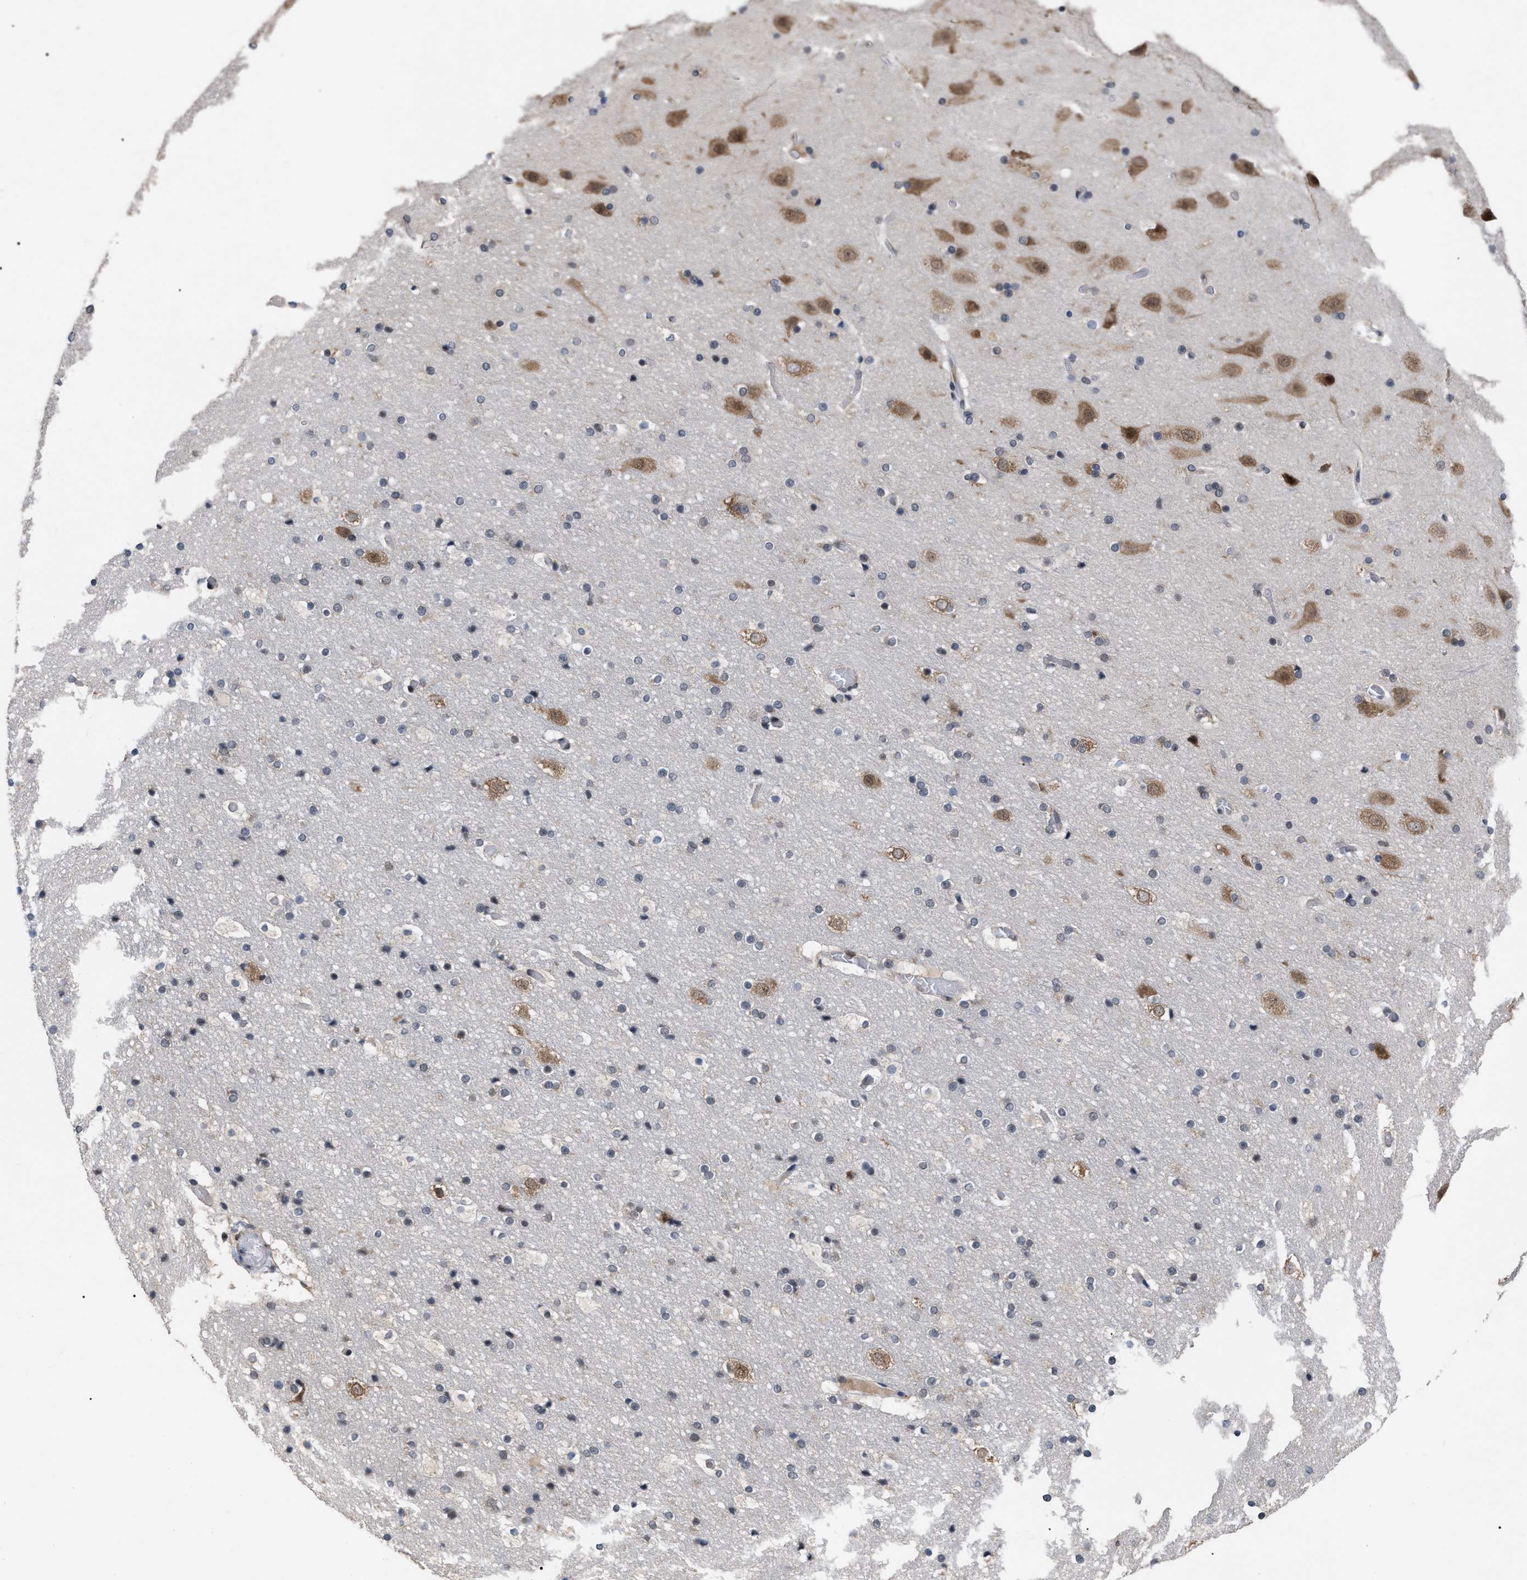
{"staining": {"intensity": "weak", "quantity": ">75%", "location": "cytoplasmic/membranous"}, "tissue": "cerebral cortex", "cell_type": "Endothelial cells", "image_type": "normal", "snomed": [{"axis": "morphology", "description": "Normal tissue, NOS"}, {"axis": "topography", "description": "Cerebral cortex"}], "caption": "Protein staining exhibits weak cytoplasmic/membranous positivity in about >75% of endothelial cells in benign cerebral cortex.", "gene": "UPF1", "patient": {"sex": "male", "age": 57}}